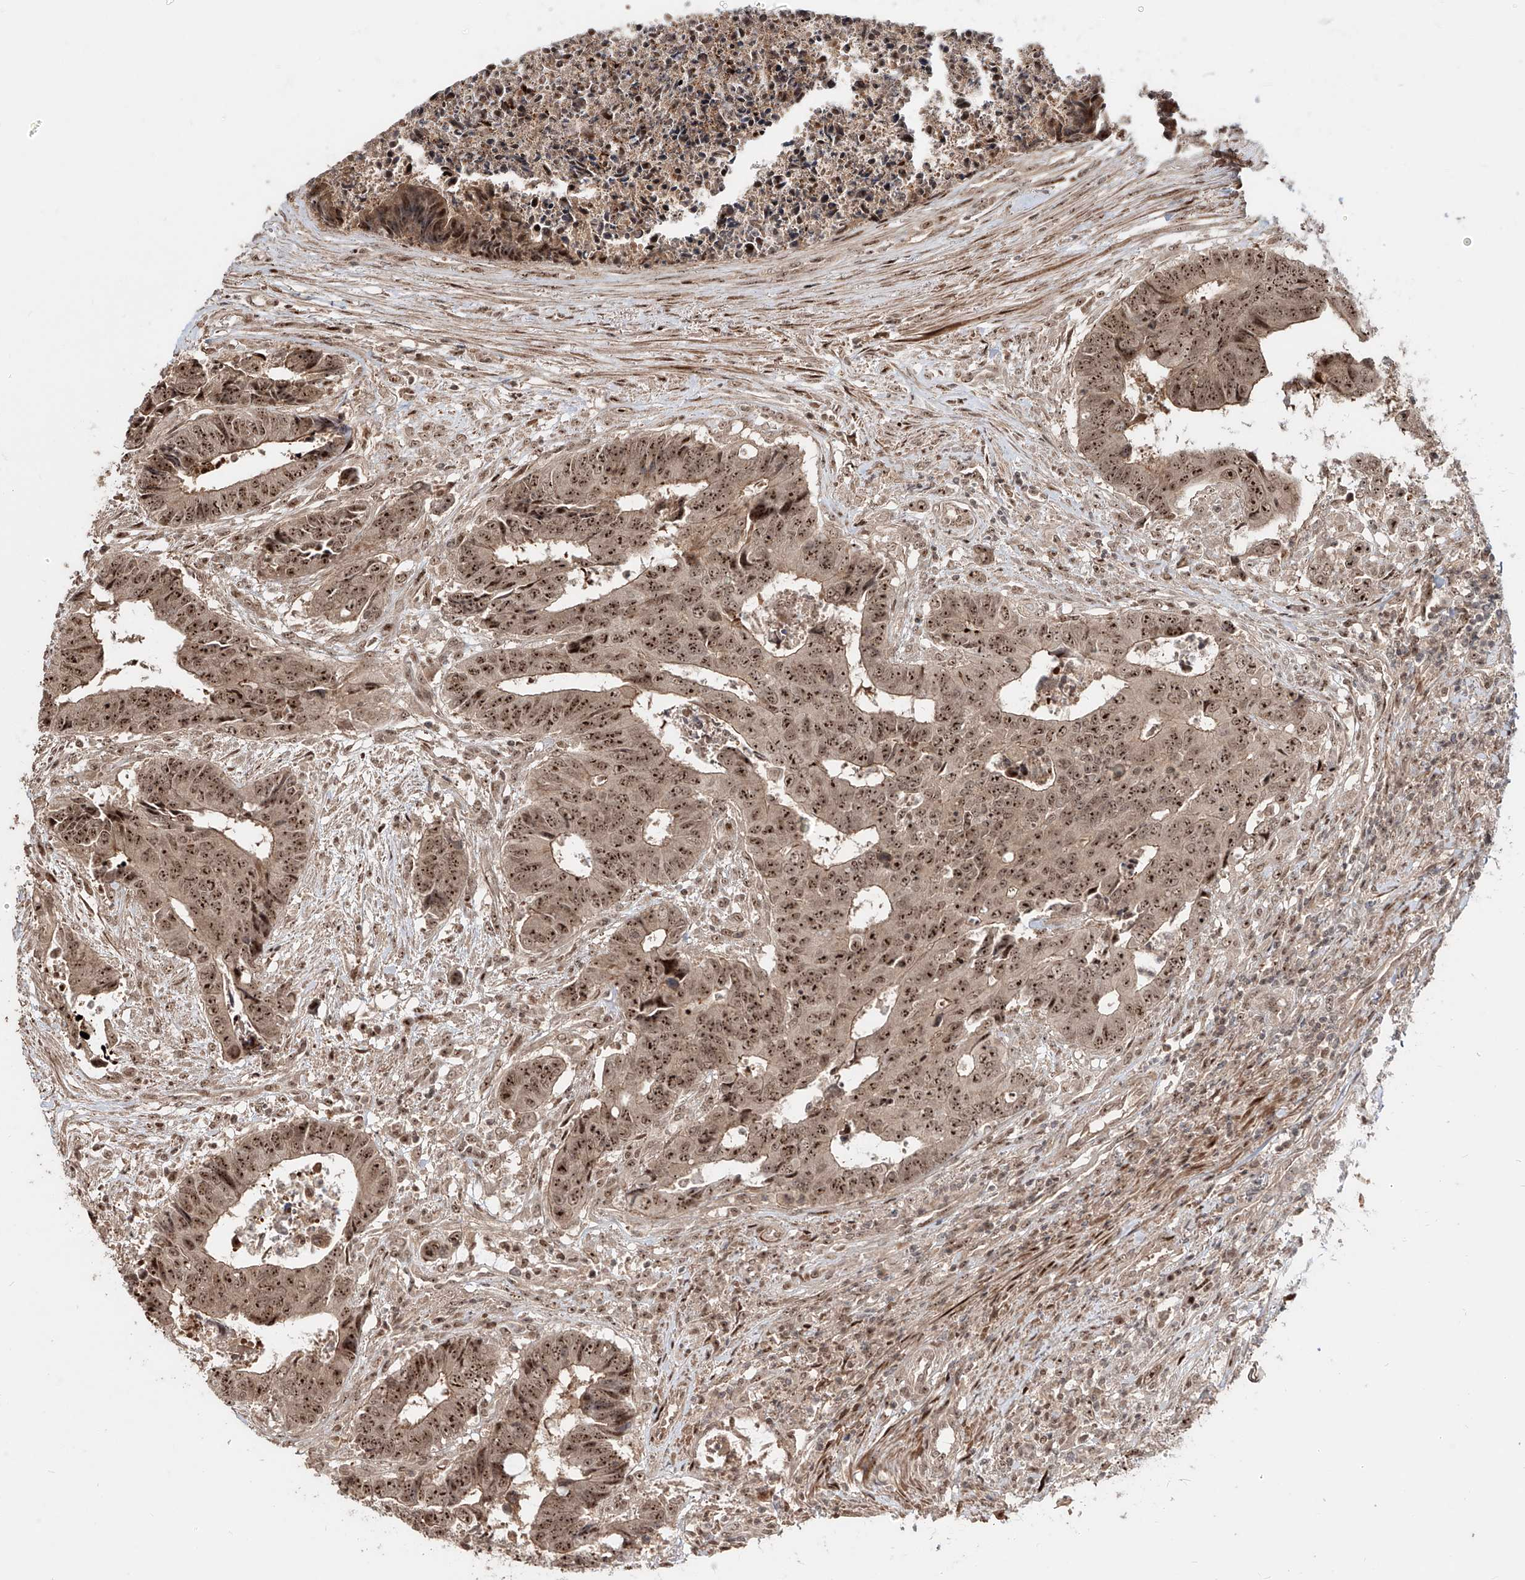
{"staining": {"intensity": "strong", "quantity": ">75%", "location": "cytoplasmic/membranous,nuclear"}, "tissue": "colorectal cancer", "cell_type": "Tumor cells", "image_type": "cancer", "snomed": [{"axis": "morphology", "description": "Adenocarcinoma, NOS"}, {"axis": "topography", "description": "Rectum"}], "caption": "Immunohistochemical staining of colorectal adenocarcinoma exhibits high levels of strong cytoplasmic/membranous and nuclear protein positivity in approximately >75% of tumor cells.", "gene": "ZNF710", "patient": {"sex": "male", "age": 84}}